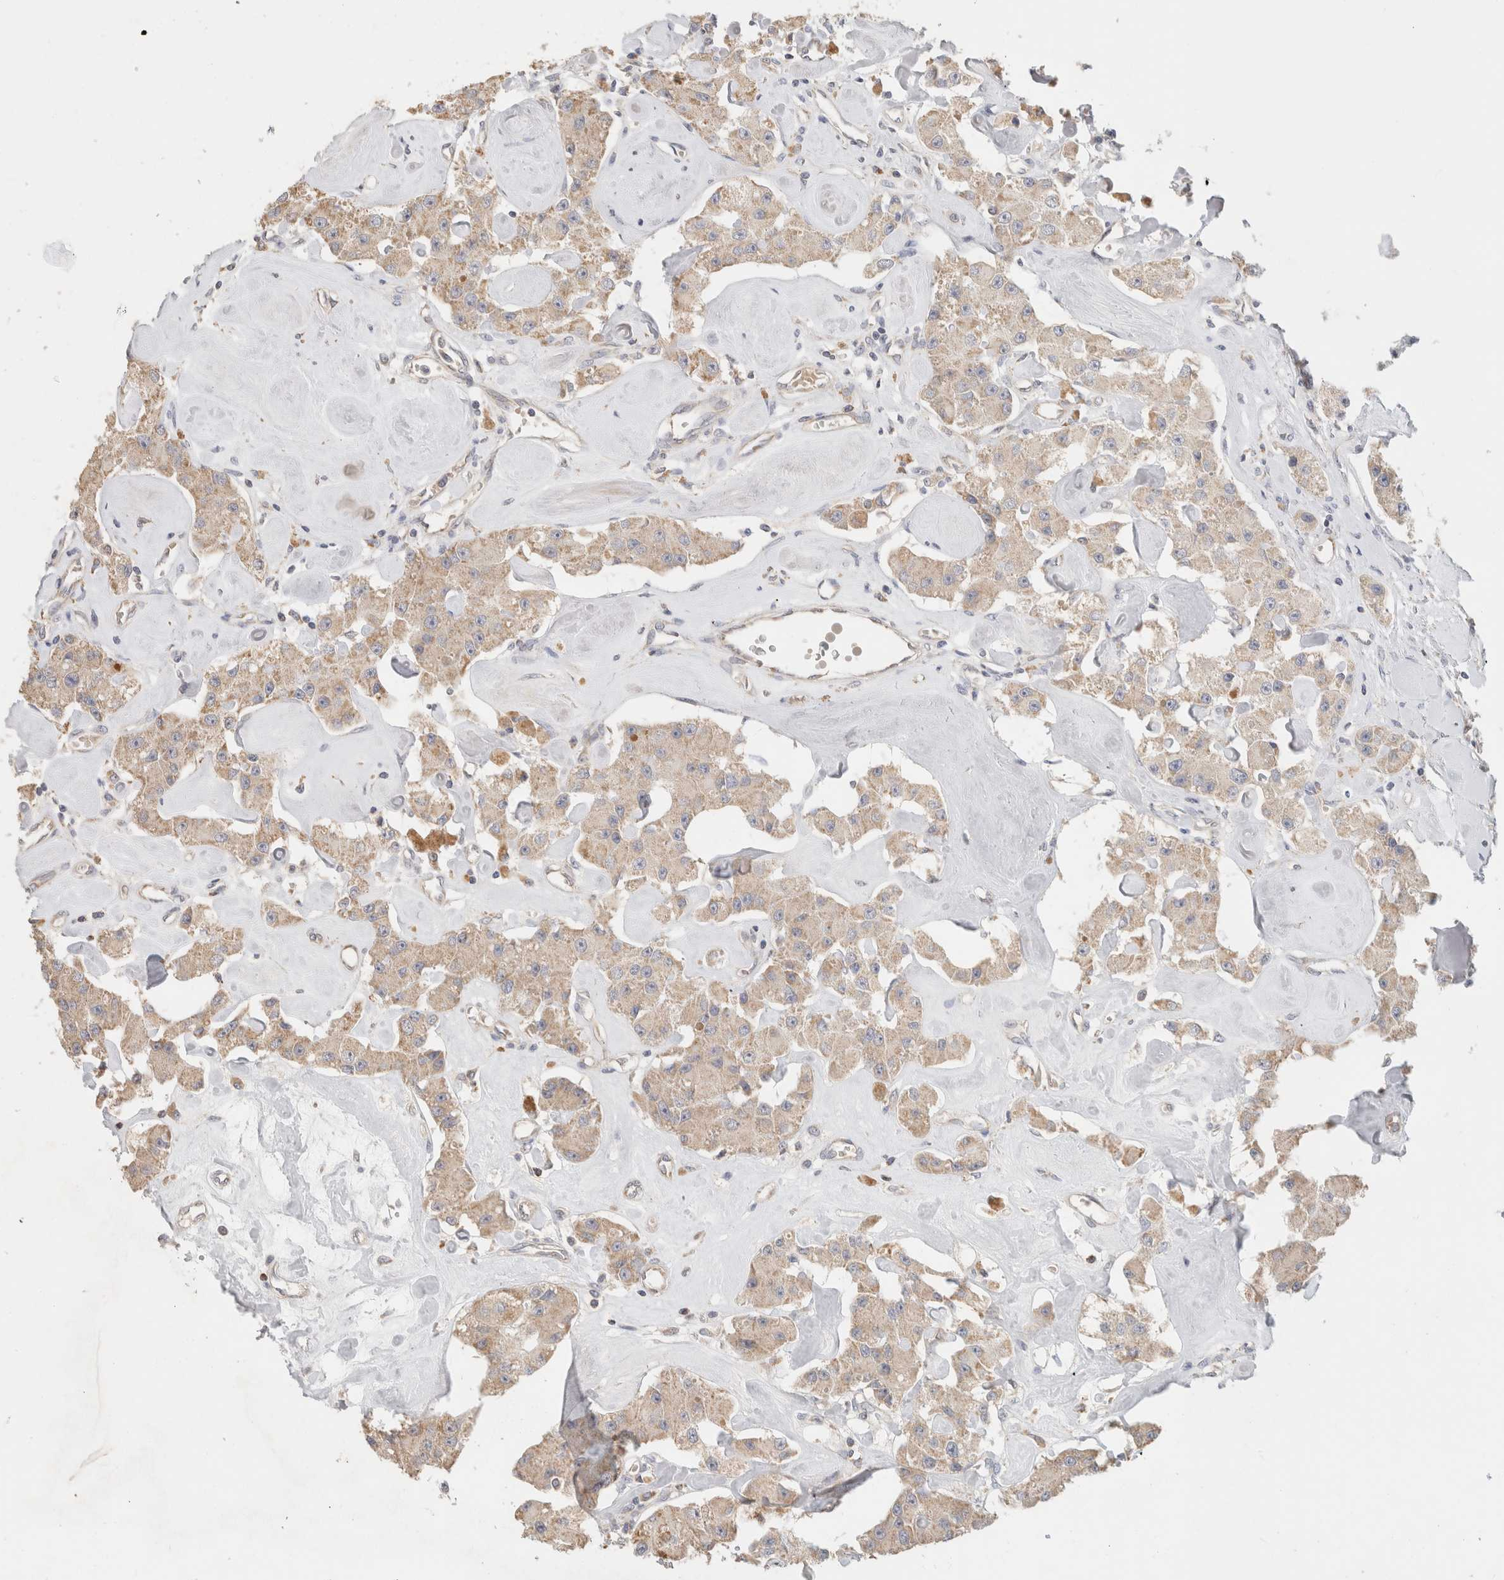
{"staining": {"intensity": "weak", "quantity": "<25%", "location": "cytoplasmic/membranous"}, "tissue": "carcinoid", "cell_type": "Tumor cells", "image_type": "cancer", "snomed": [{"axis": "morphology", "description": "Carcinoid, malignant, NOS"}, {"axis": "topography", "description": "Pancreas"}], "caption": "DAB immunohistochemical staining of human carcinoid exhibits no significant expression in tumor cells.", "gene": "CA13", "patient": {"sex": "male", "age": 41}}